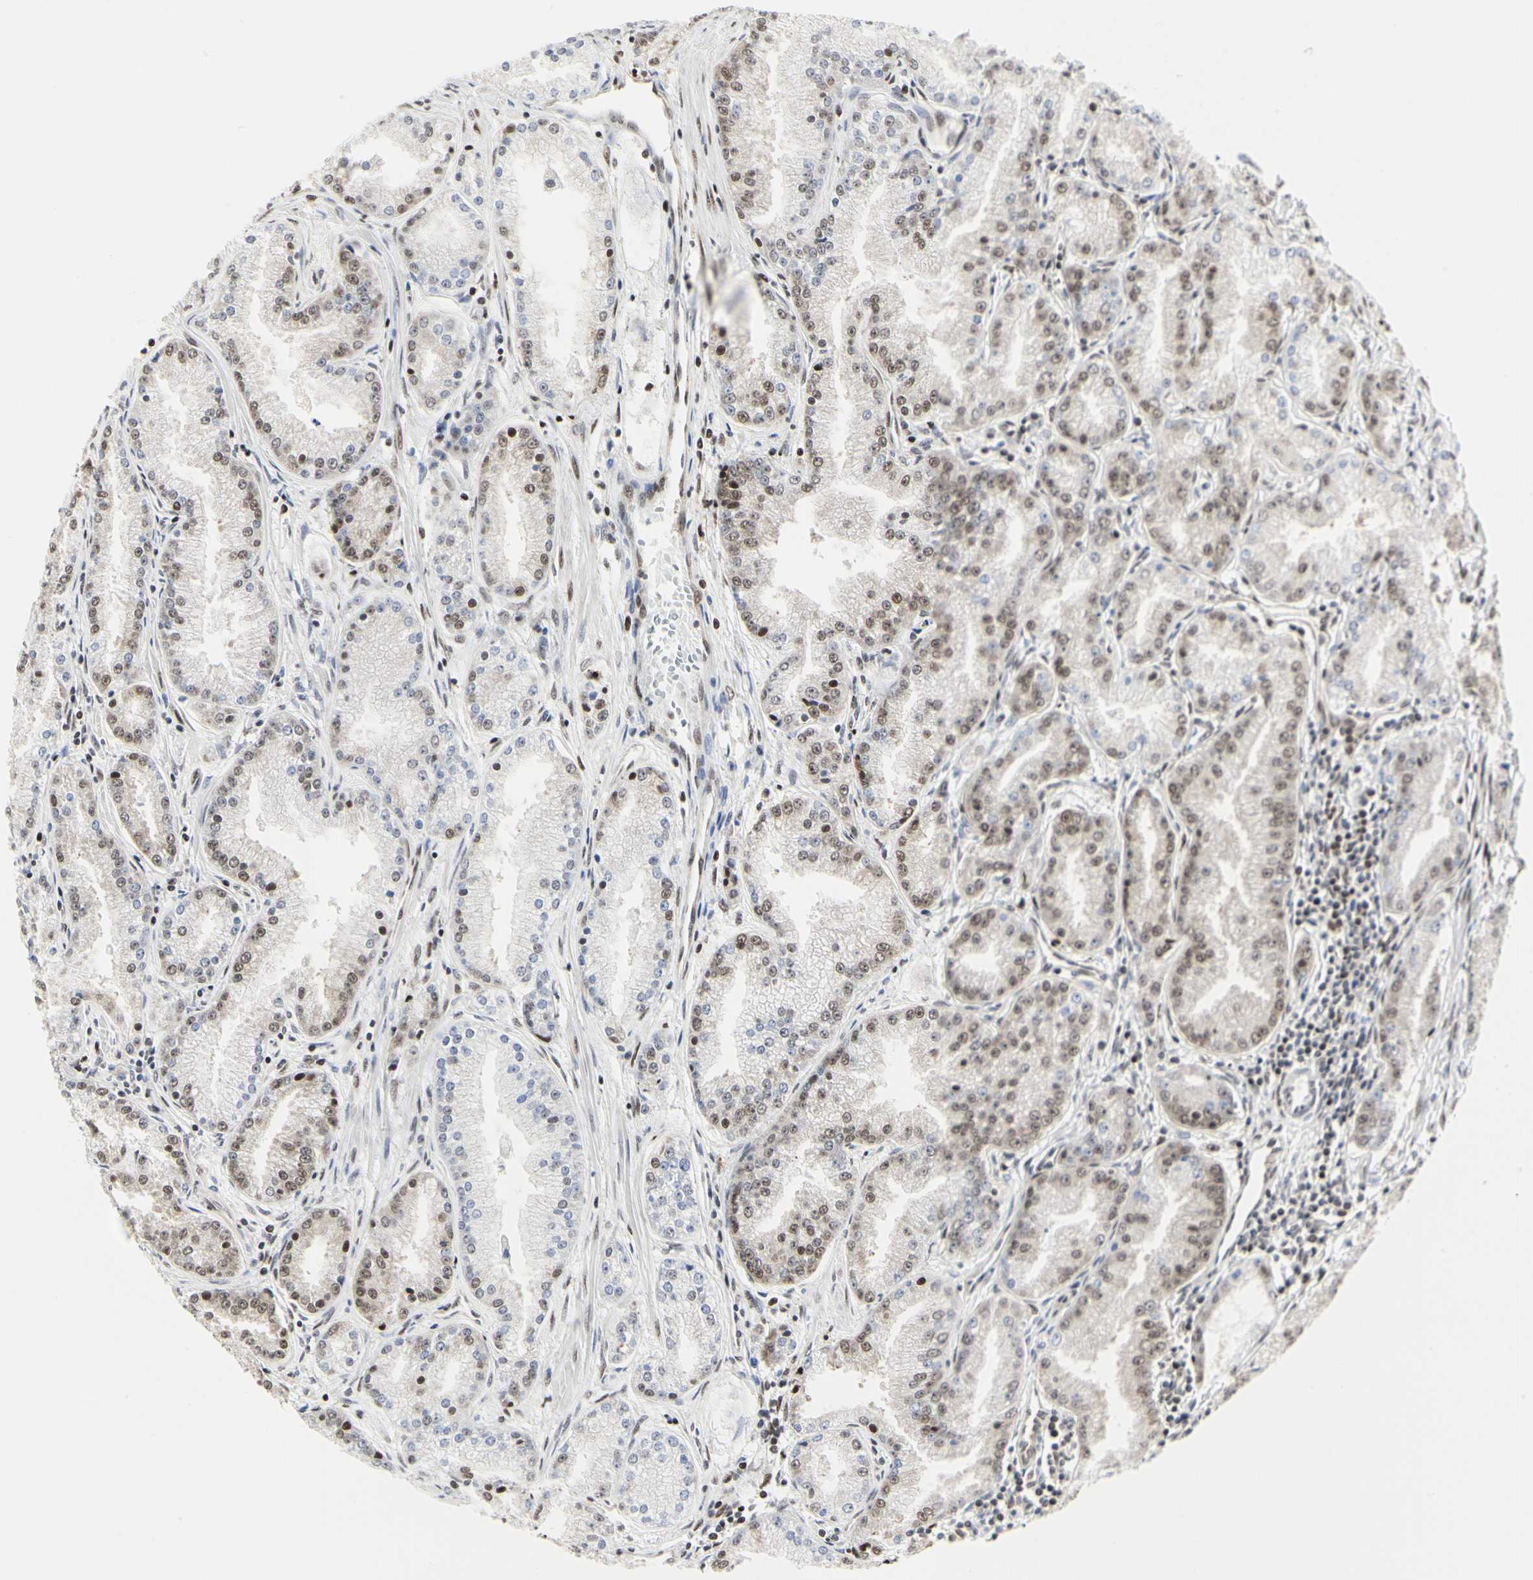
{"staining": {"intensity": "moderate", "quantity": "25%-75%", "location": "nuclear"}, "tissue": "prostate cancer", "cell_type": "Tumor cells", "image_type": "cancer", "snomed": [{"axis": "morphology", "description": "Adenocarcinoma, High grade"}, {"axis": "topography", "description": "Prostate"}], "caption": "Immunohistochemistry (IHC) of prostate cancer (adenocarcinoma (high-grade)) displays medium levels of moderate nuclear staining in about 25%-75% of tumor cells. The protein of interest is shown in brown color, while the nuclei are stained blue.", "gene": "PRMT3", "patient": {"sex": "male", "age": 61}}